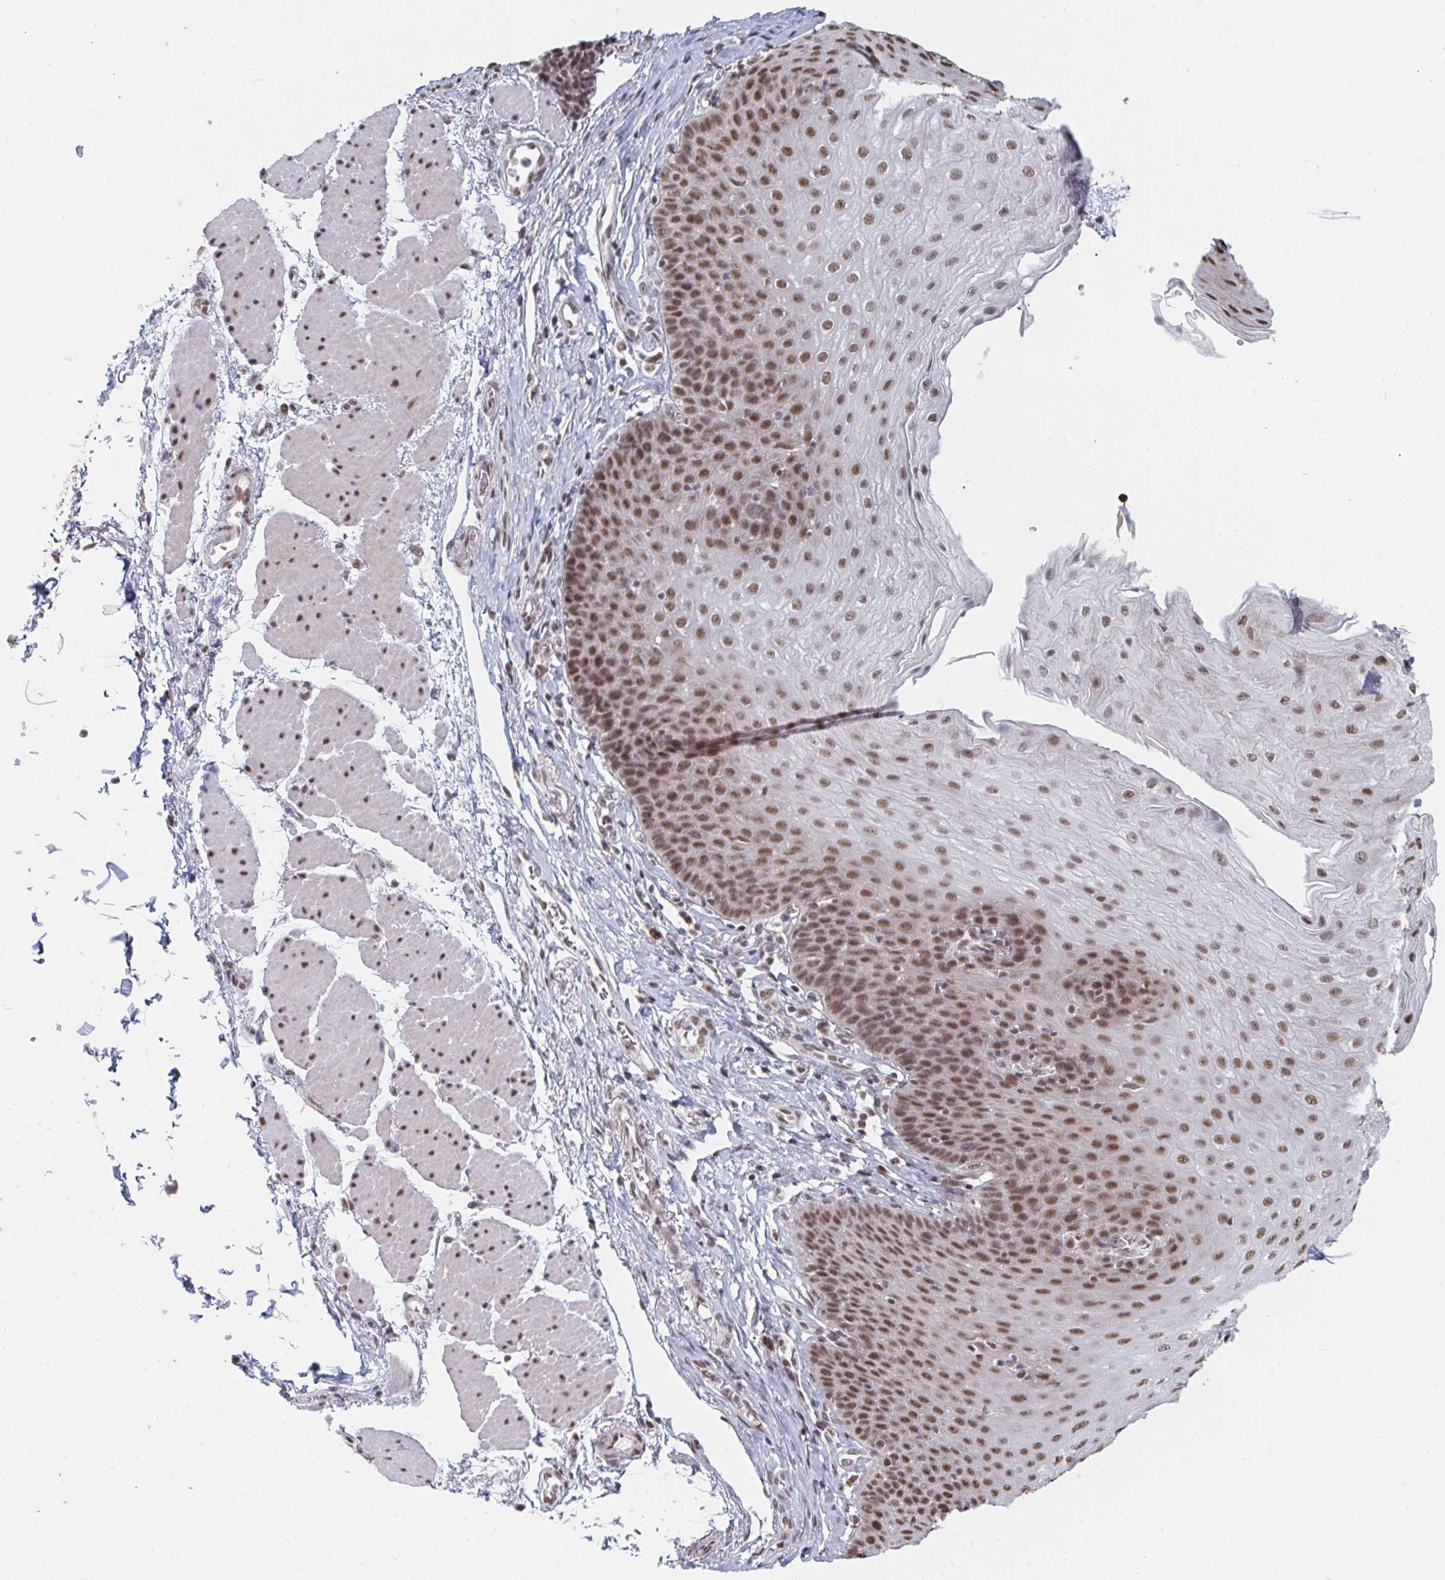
{"staining": {"intensity": "moderate", "quantity": ">75%", "location": "nuclear"}, "tissue": "esophagus", "cell_type": "Squamous epithelial cells", "image_type": "normal", "snomed": [{"axis": "morphology", "description": "Normal tissue, NOS"}, {"axis": "topography", "description": "Esophagus"}], "caption": "Moderate nuclear protein staining is identified in about >75% of squamous epithelial cells in esophagus.", "gene": "MBNL1", "patient": {"sex": "female", "age": 81}}